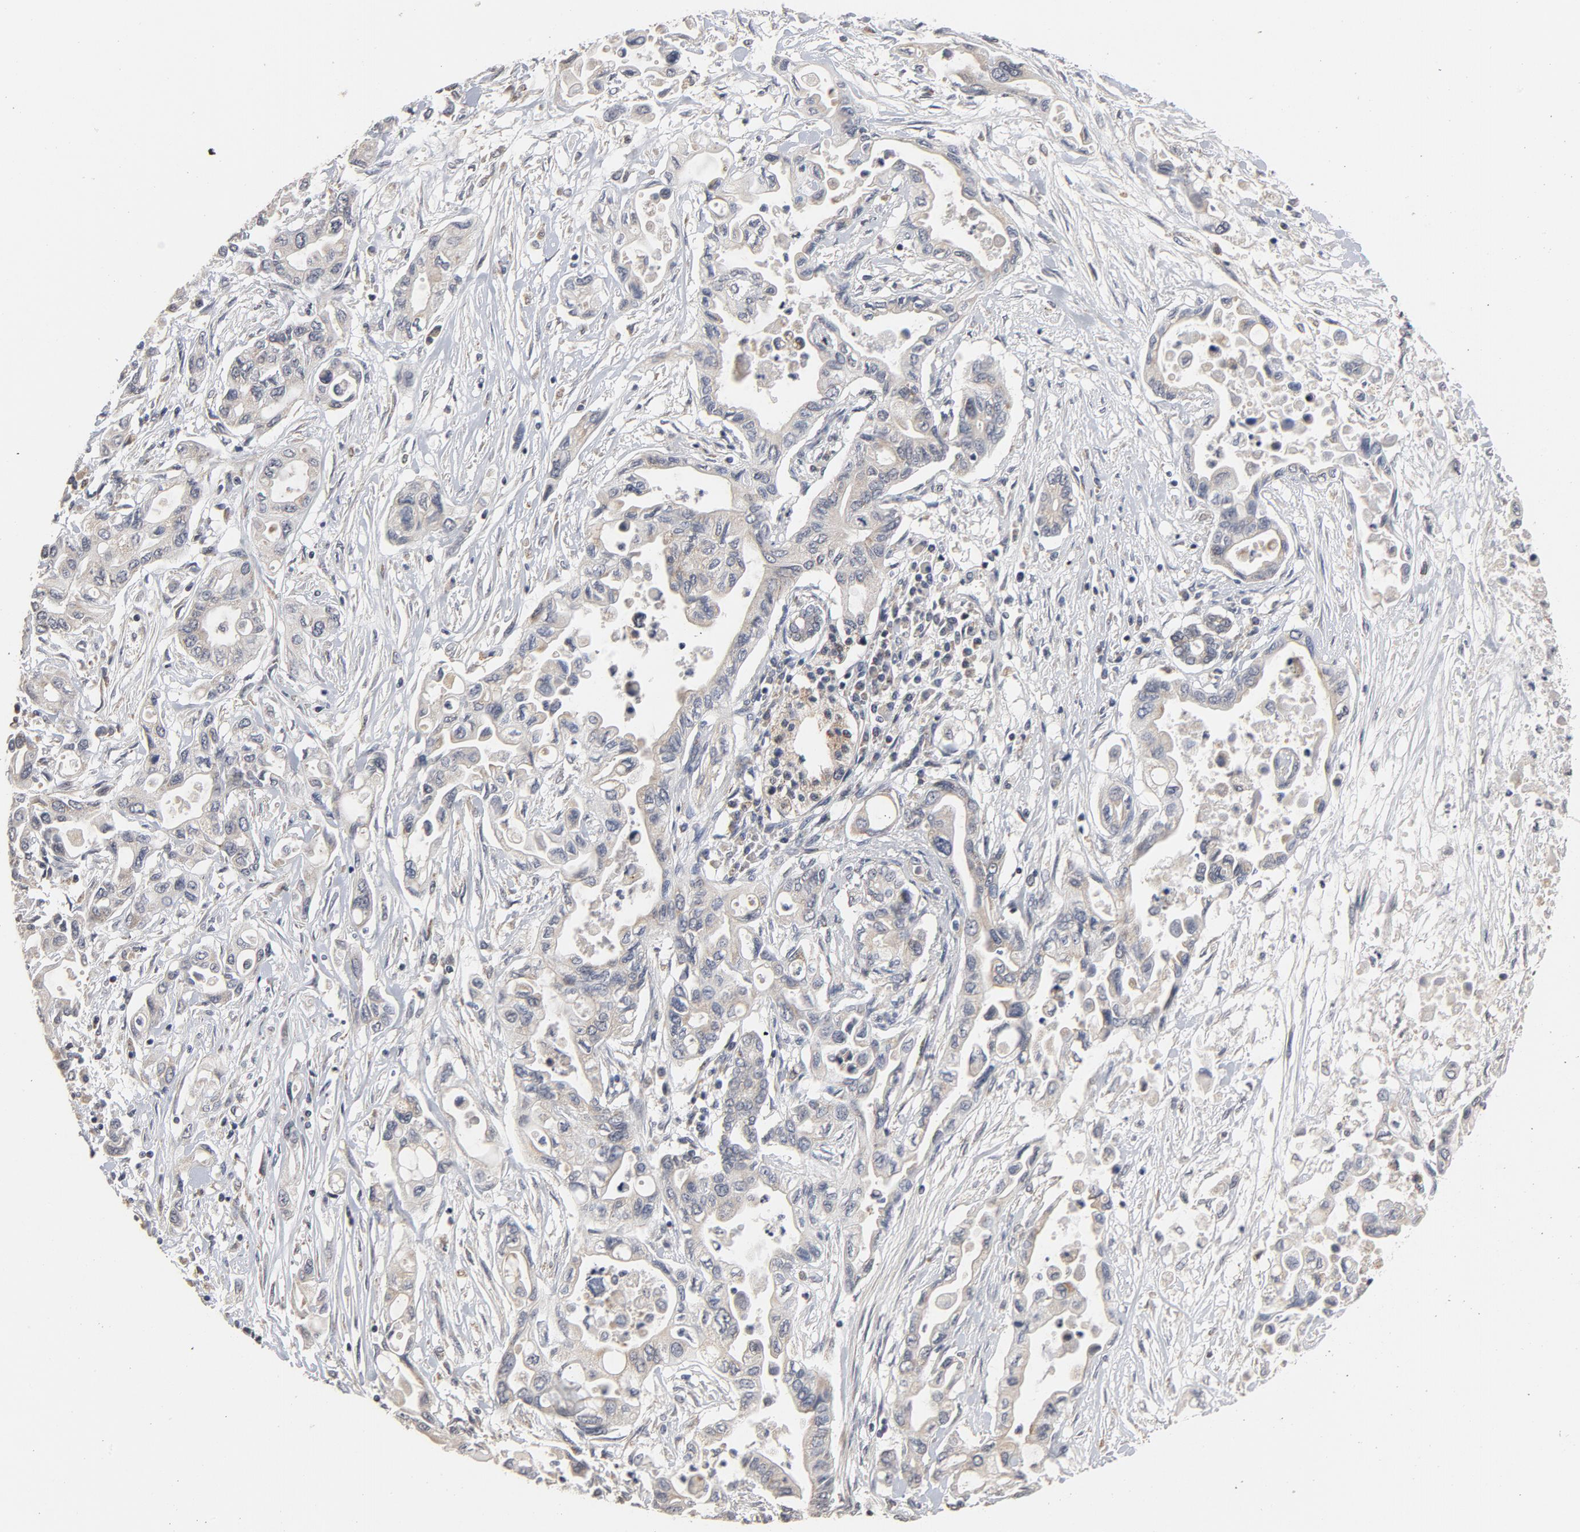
{"staining": {"intensity": "negative", "quantity": "none", "location": "none"}, "tissue": "pancreatic cancer", "cell_type": "Tumor cells", "image_type": "cancer", "snomed": [{"axis": "morphology", "description": "Adenocarcinoma, NOS"}, {"axis": "topography", "description": "Pancreas"}], "caption": "Micrograph shows no significant protein expression in tumor cells of adenocarcinoma (pancreatic).", "gene": "PPP1R1B", "patient": {"sex": "female", "age": 57}}